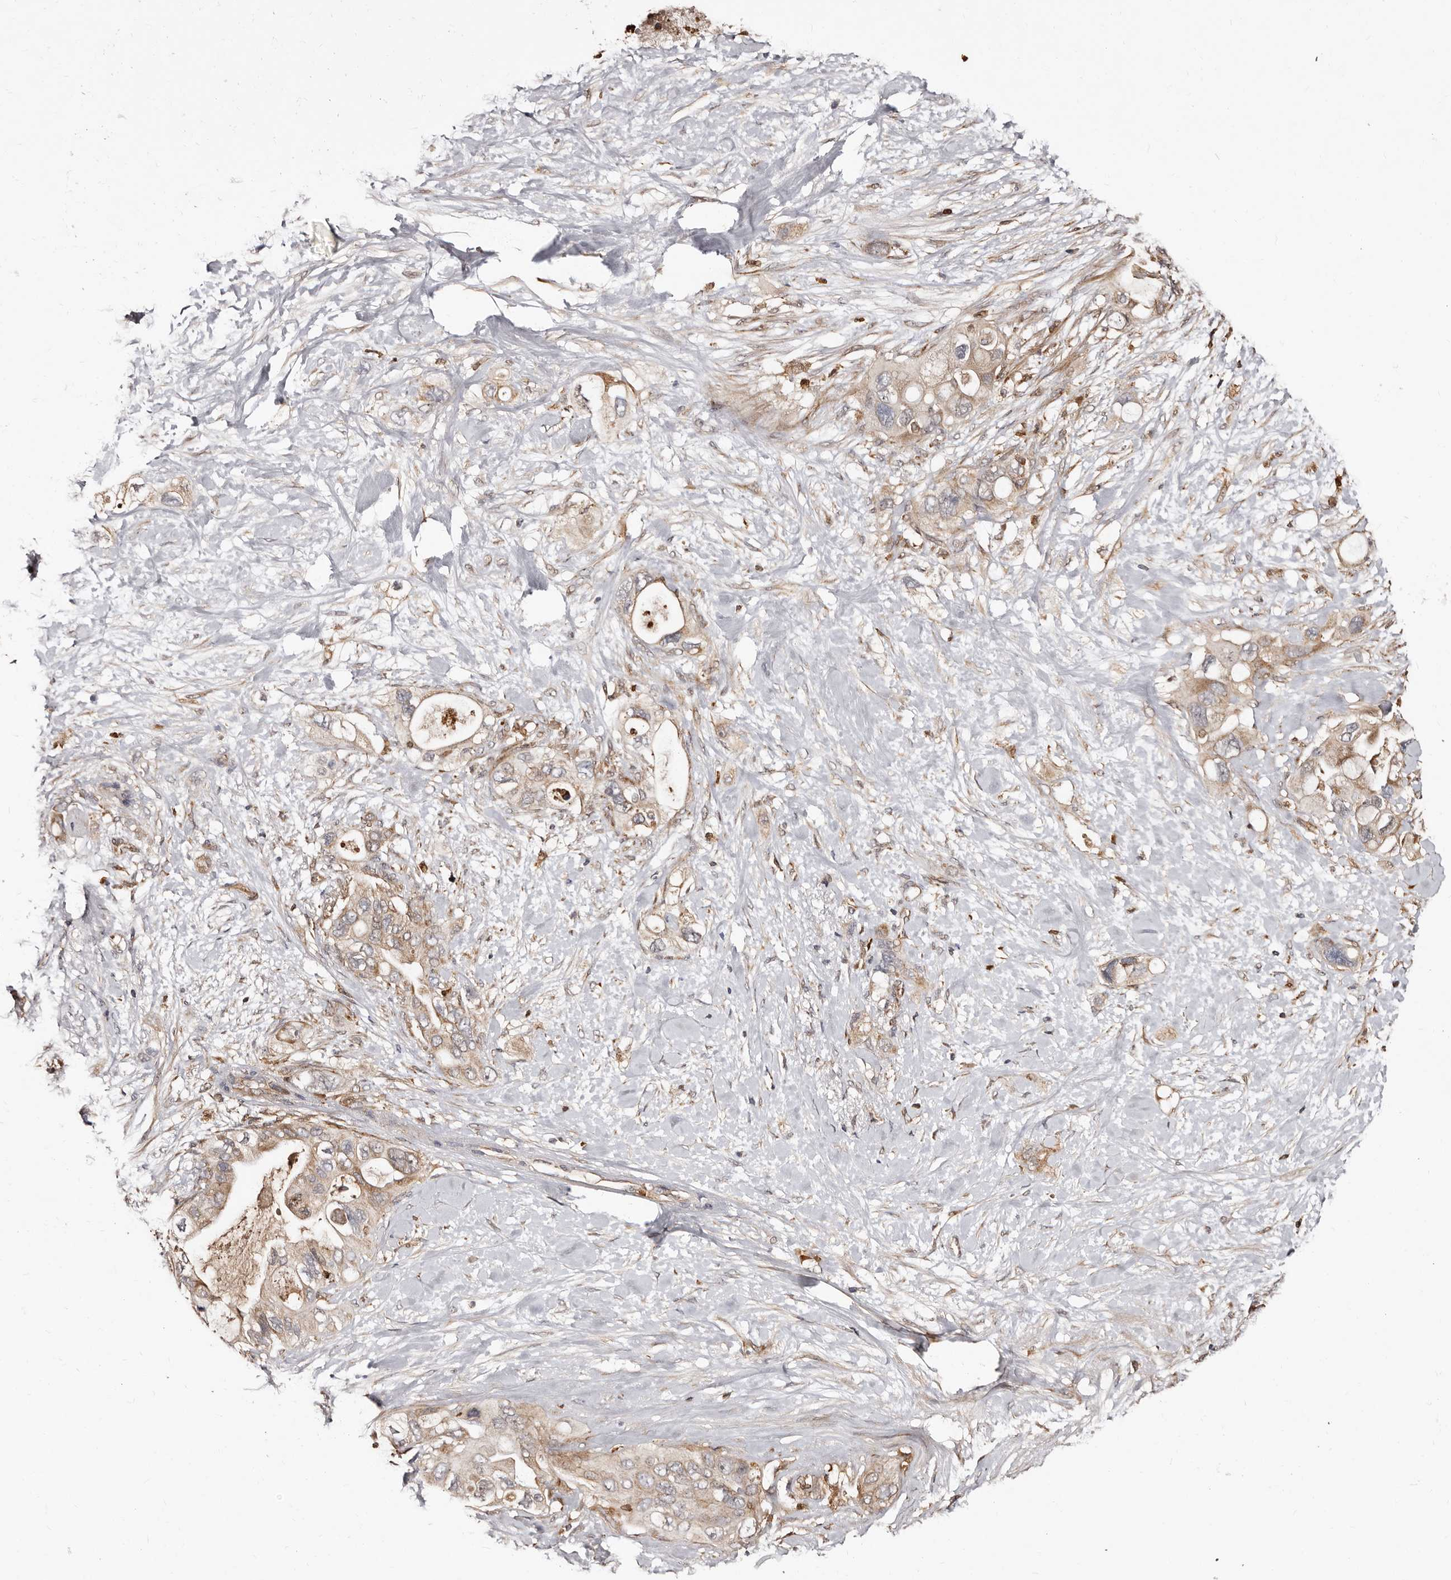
{"staining": {"intensity": "moderate", "quantity": ">75%", "location": "cytoplasmic/membranous"}, "tissue": "pancreatic cancer", "cell_type": "Tumor cells", "image_type": "cancer", "snomed": [{"axis": "morphology", "description": "Adenocarcinoma, NOS"}, {"axis": "topography", "description": "Pancreas"}], "caption": "Immunohistochemical staining of human pancreatic cancer (adenocarcinoma) reveals moderate cytoplasmic/membranous protein staining in approximately >75% of tumor cells.", "gene": "BAX", "patient": {"sex": "female", "age": 56}}